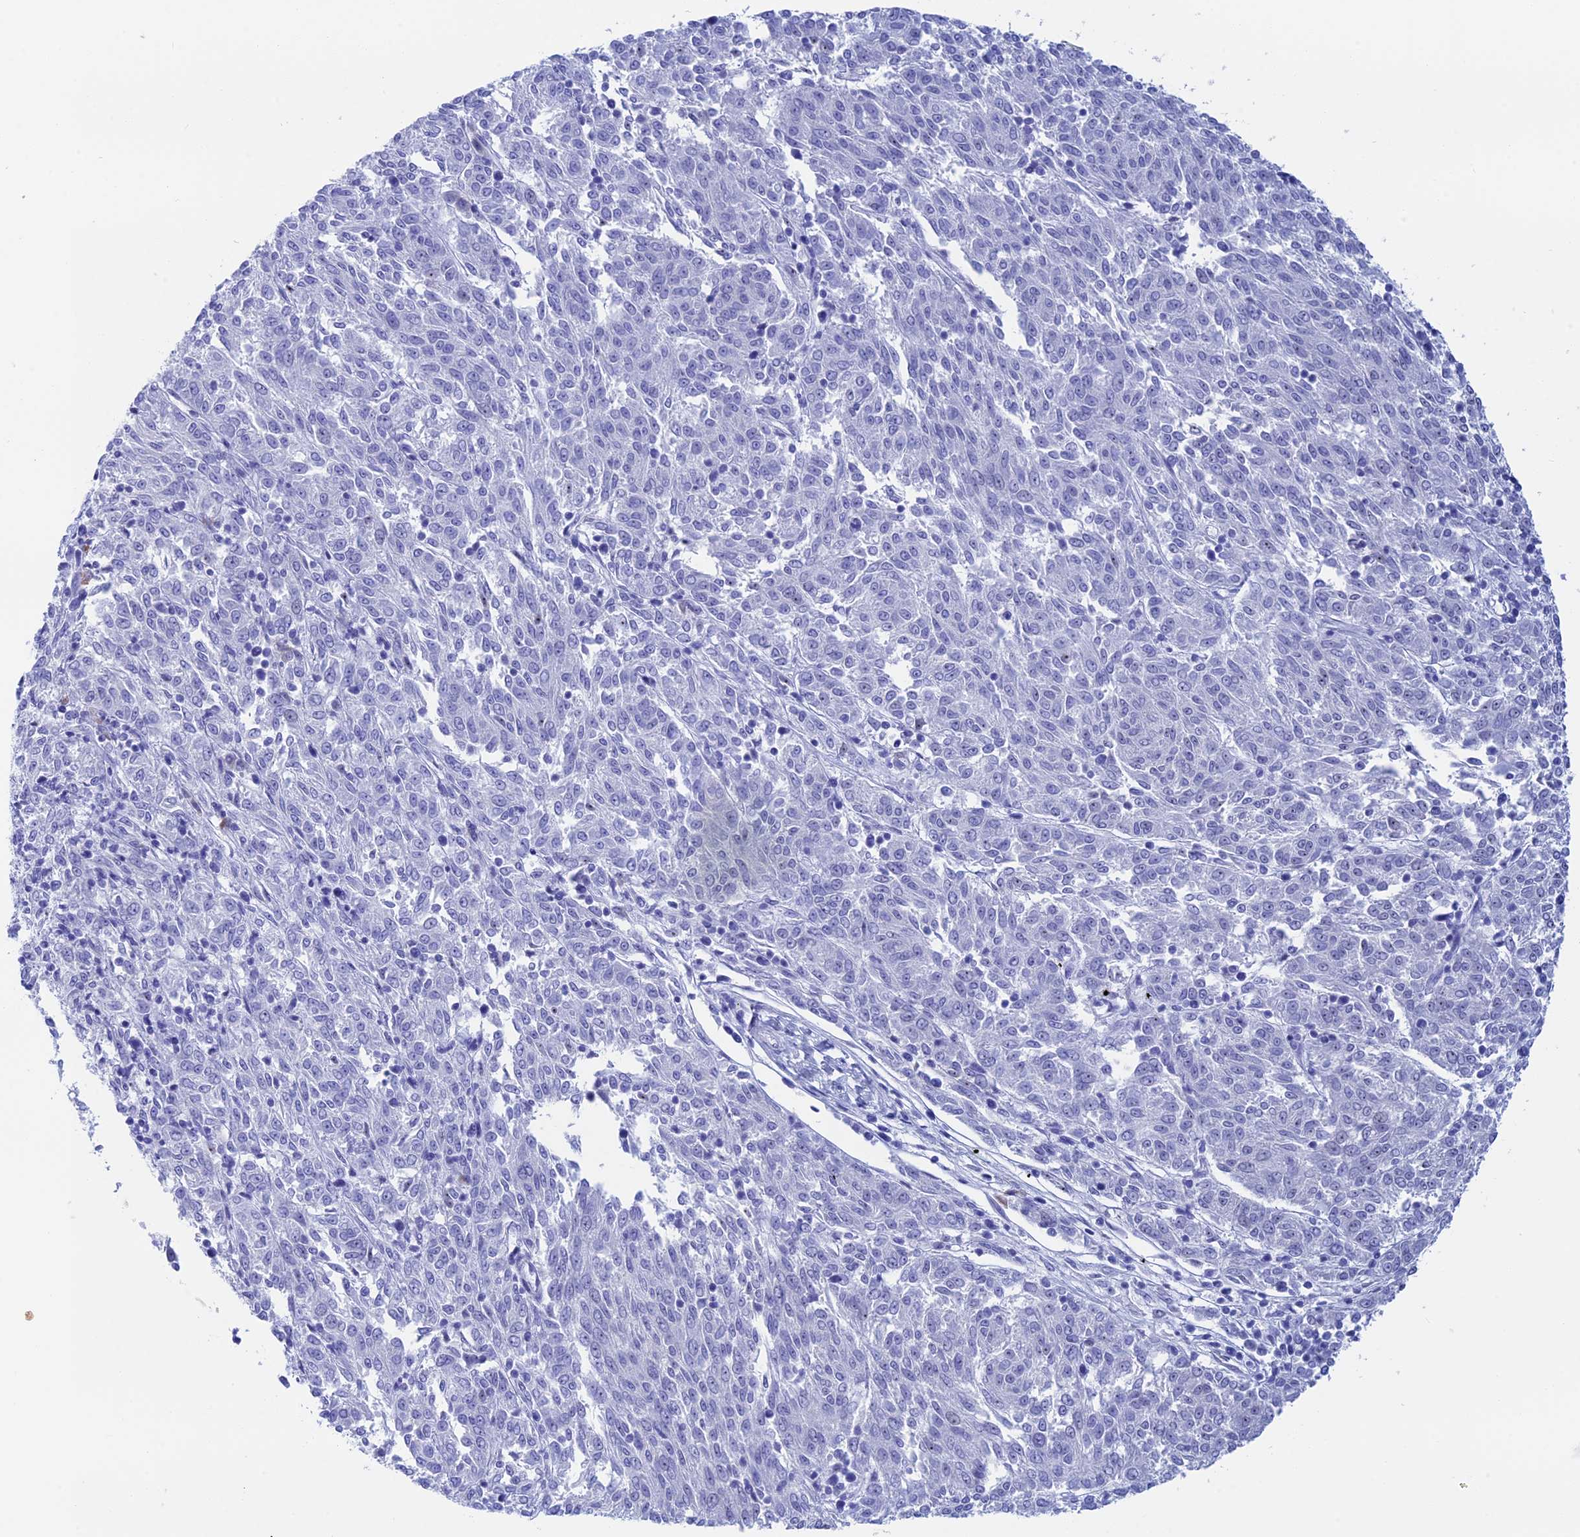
{"staining": {"intensity": "negative", "quantity": "none", "location": "none"}, "tissue": "melanoma", "cell_type": "Tumor cells", "image_type": "cancer", "snomed": [{"axis": "morphology", "description": "Malignant melanoma, NOS"}, {"axis": "topography", "description": "Skin"}], "caption": "High magnification brightfield microscopy of melanoma stained with DAB (3,3'-diaminobenzidine) (brown) and counterstained with hematoxylin (blue): tumor cells show no significant staining.", "gene": "ERICH4", "patient": {"sex": "female", "age": 72}}